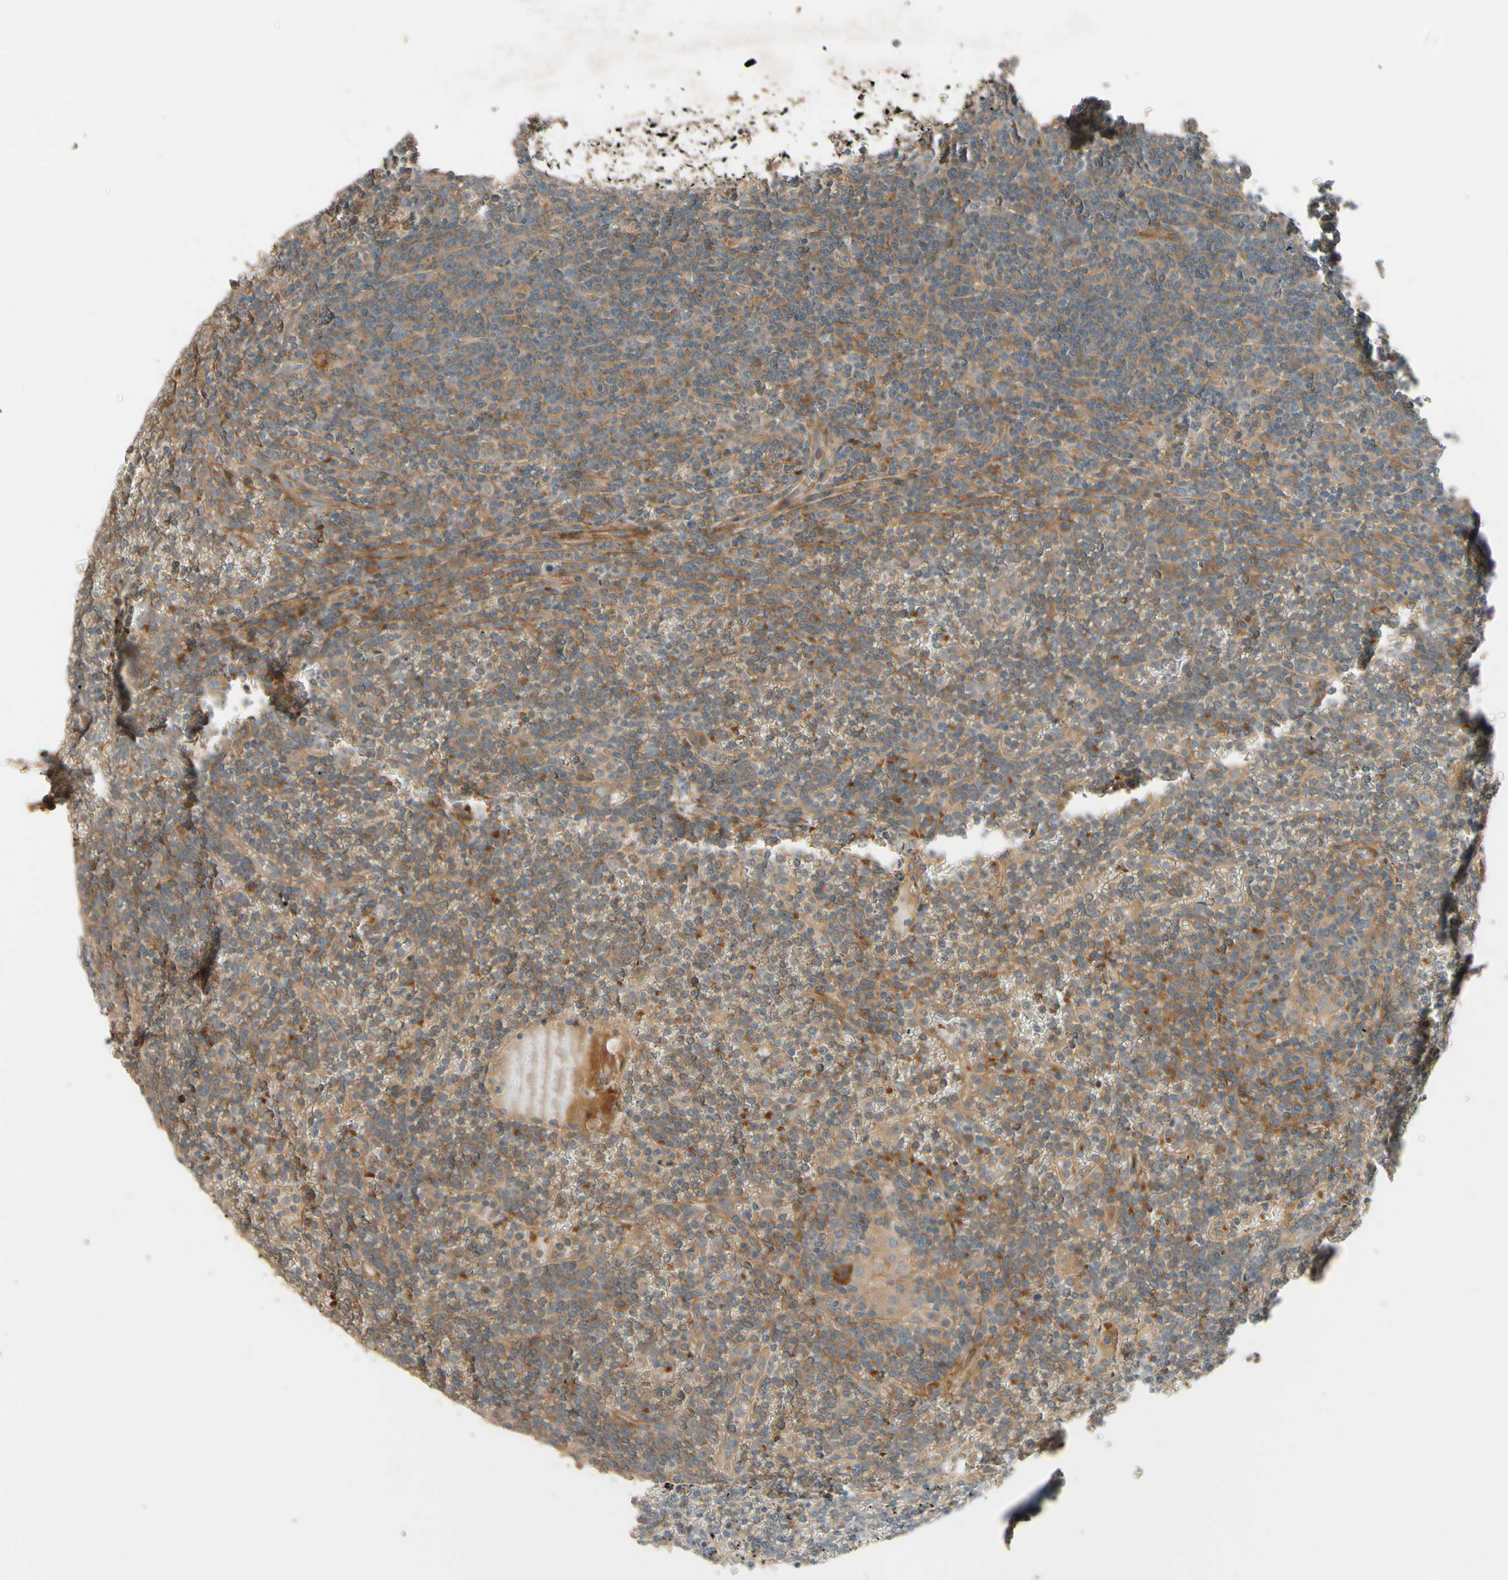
{"staining": {"intensity": "moderate", "quantity": ">75%", "location": "cytoplasmic/membranous"}, "tissue": "lymphoma", "cell_type": "Tumor cells", "image_type": "cancer", "snomed": [{"axis": "morphology", "description": "Malignant lymphoma, non-Hodgkin's type, Low grade"}, {"axis": "topography", "description": "Spleen"}], "caption": "Human malignant lymphoma, non-Hodgkin's type (low-grade) stained with a protein marker demonstrates moderate staining in tumor cells.", "gene": "ADAM17", "patient": {"sex": "female", "age": 19}}